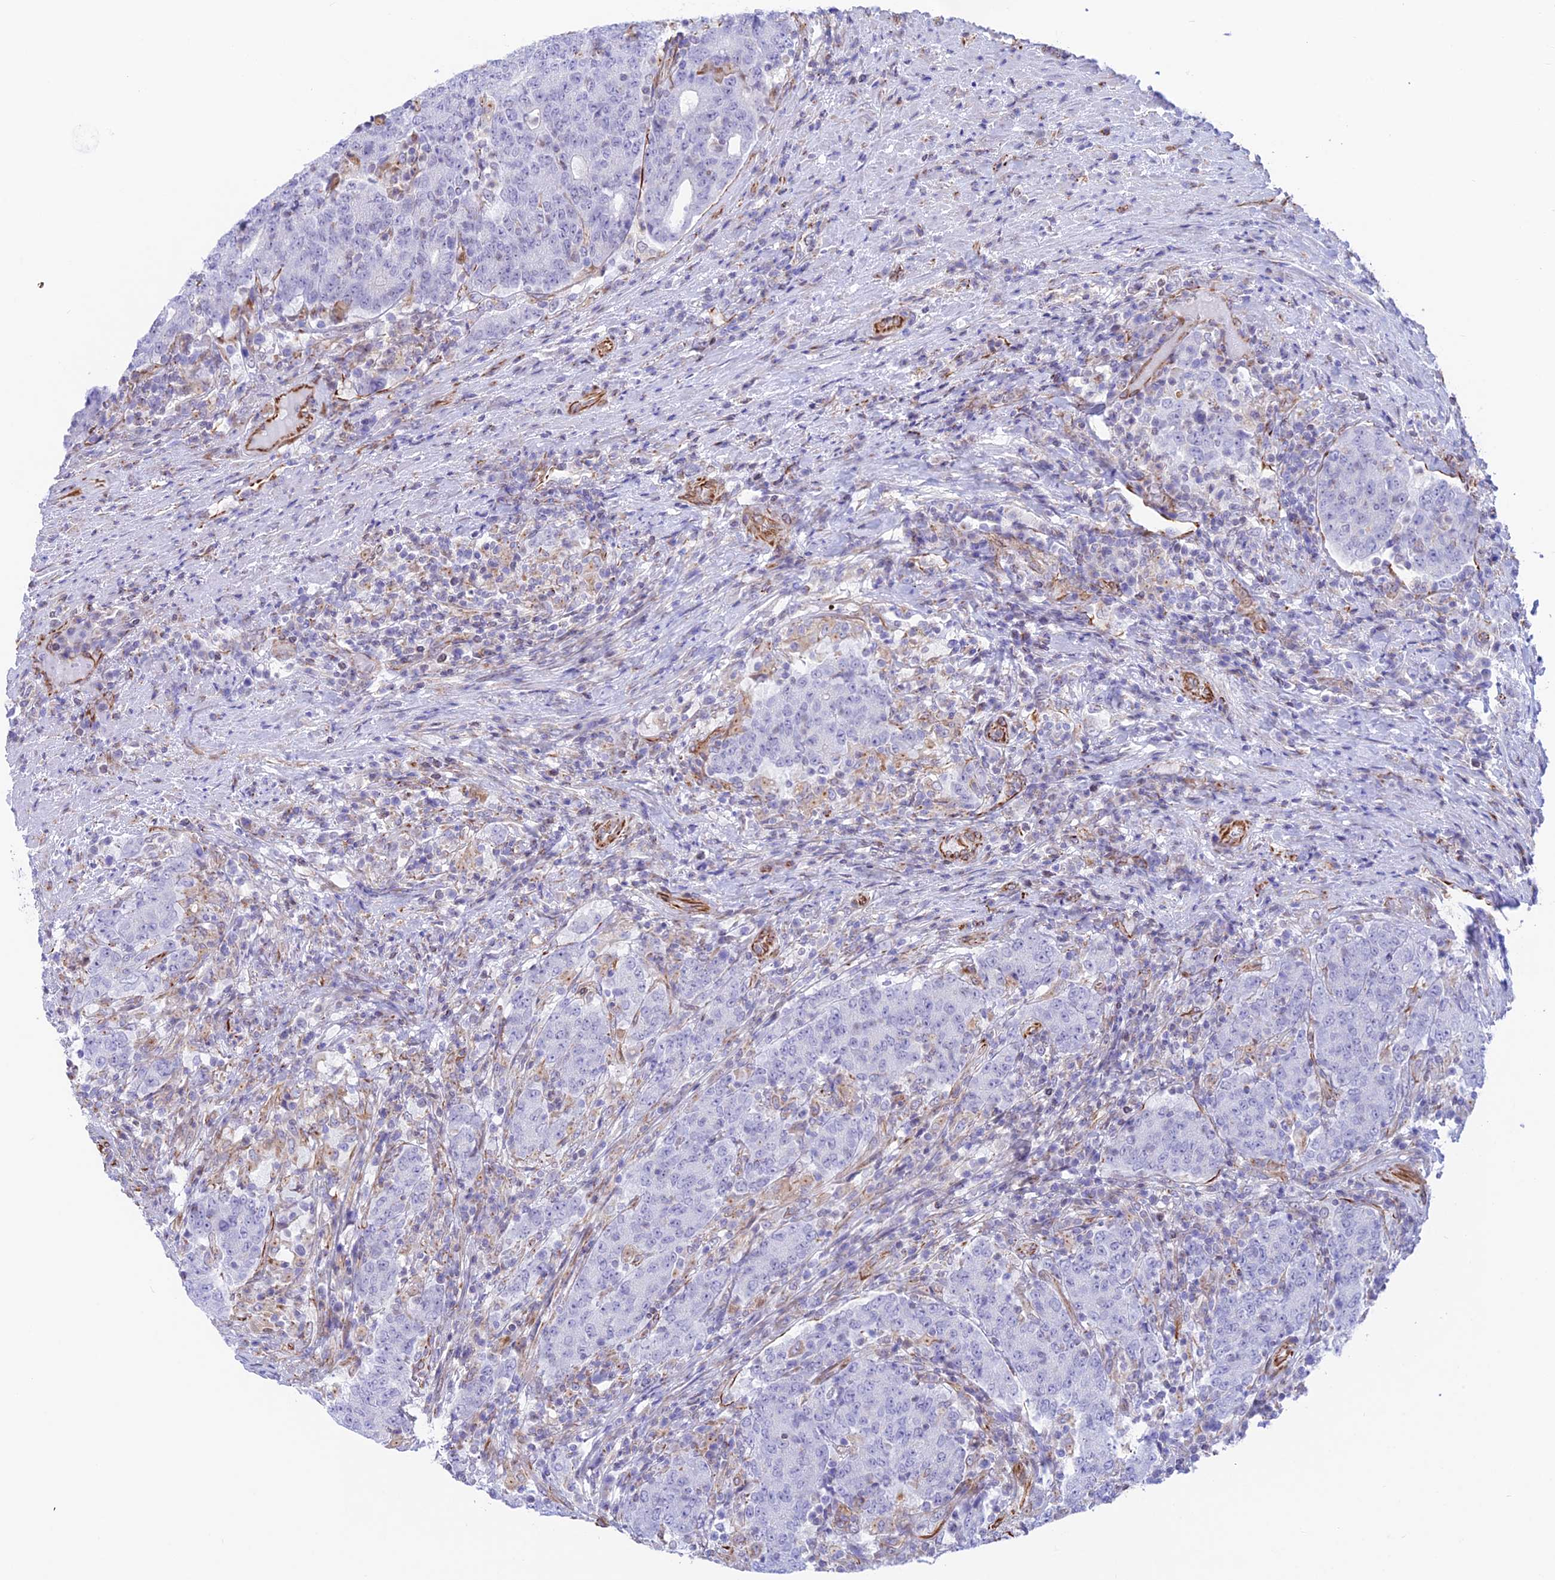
{"staining": {"intensity": "negative", "quantity": "none", "location": "none"}, "tissue": "colorectal cancer", "cell_type": "Tumor cells", "image_type": "cancer", "snomed": [{"axis": "morphology", "description": "Adenocarcinoma, NOS"}, {"axis": "topography", "description": "Colon"}], "caption": "A micrograph of colorectal cancer (adenocarcinoma) stained for a protein displays no brown staining in tumor cells.", "gene": "ZNF652", "patient": {"sex": "female", "age": 75}}